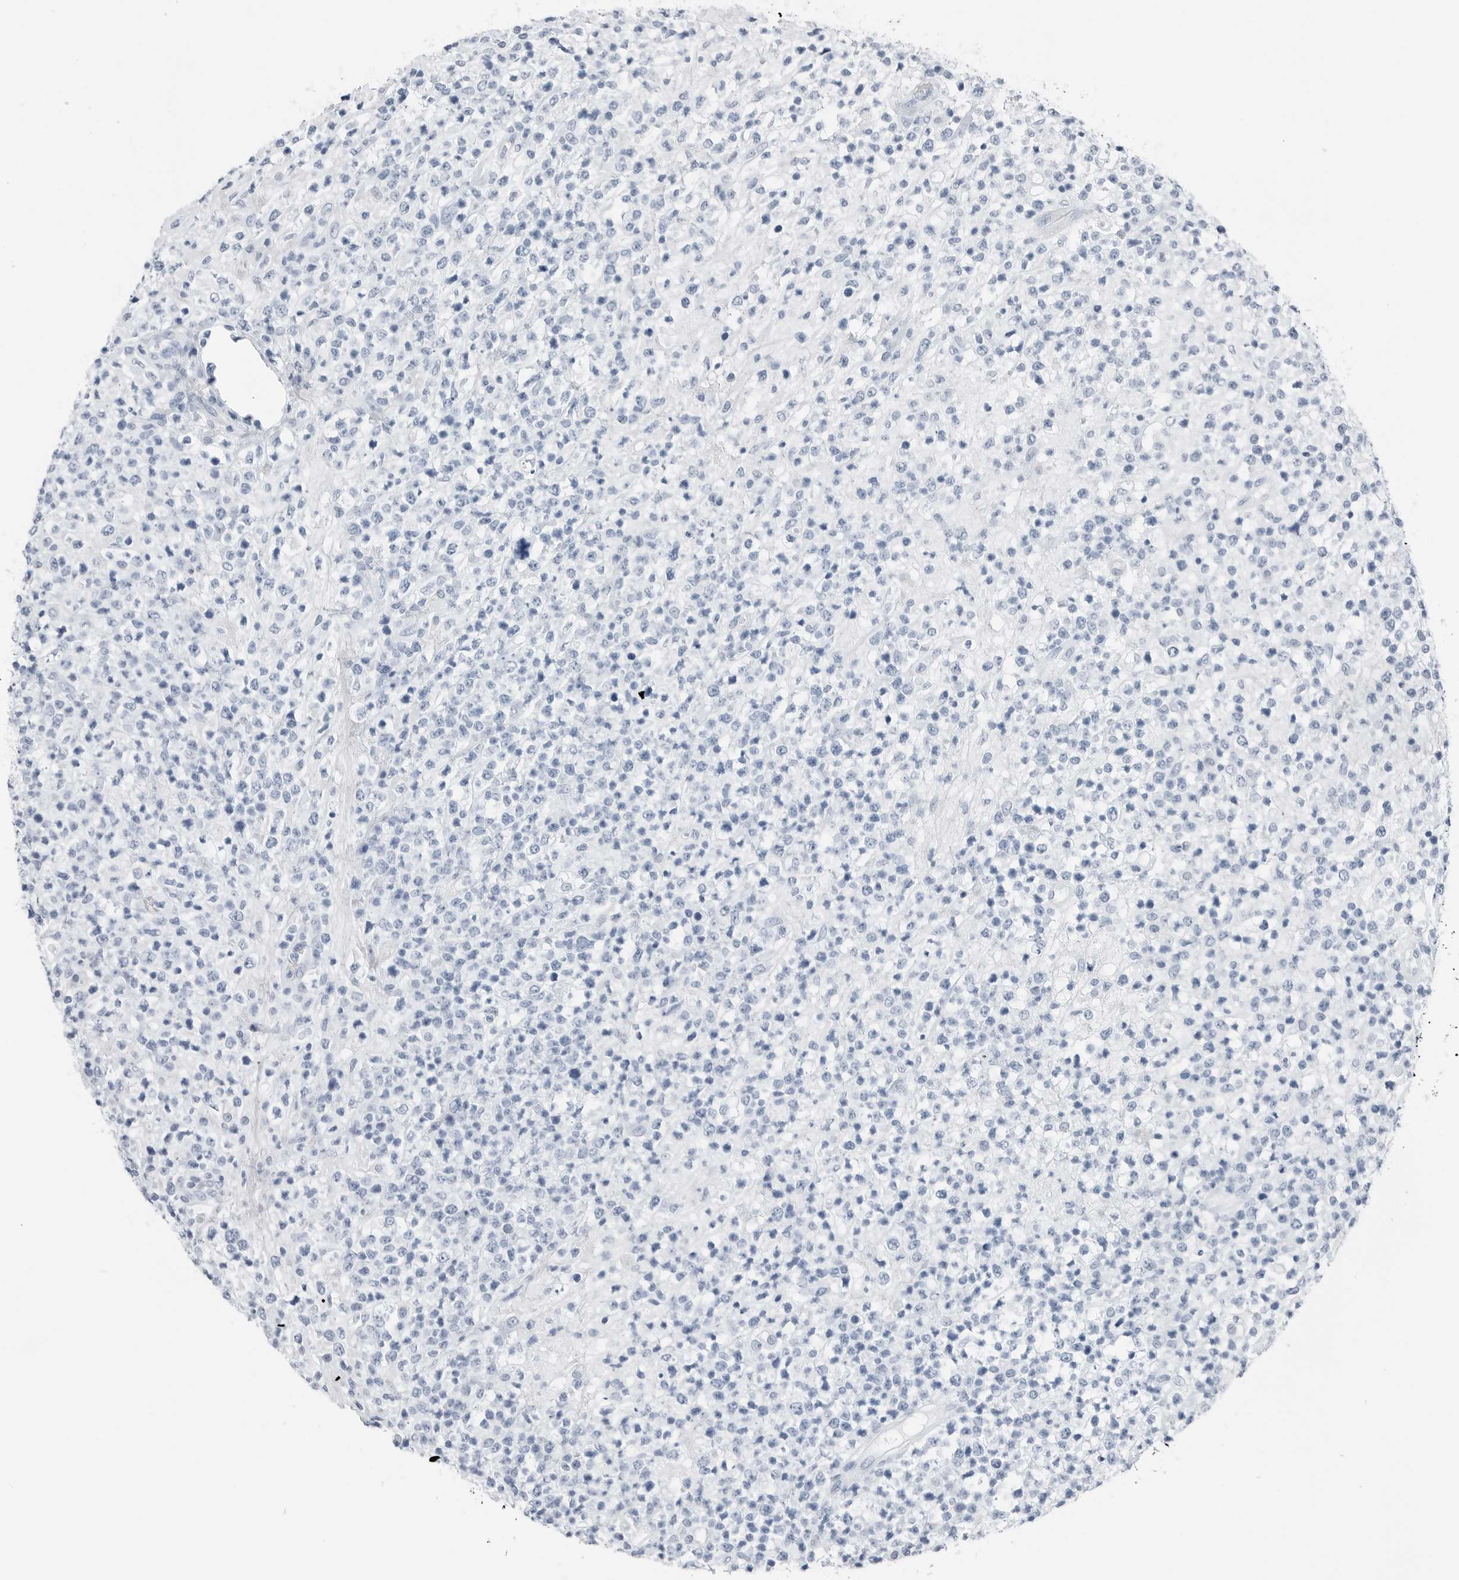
{"staining": {"intensity": "negative", "quantity": "none", "location": "none"}, "tissue": "lymphoma", "cell_type": "Tumor cells", "image_type": "cancer", "snomed": [{"axis": "morphology", "description": "Malignant lymphoma, non-Hodgkin's type, High grade"}, {"axis": "topography", "description": "Colon"}], "caption": "This is an IHC image of lymphoma. There is no staining in tumor cells.", "gene": "SLPI", "patient": {"sex": "female", "age": 53}}